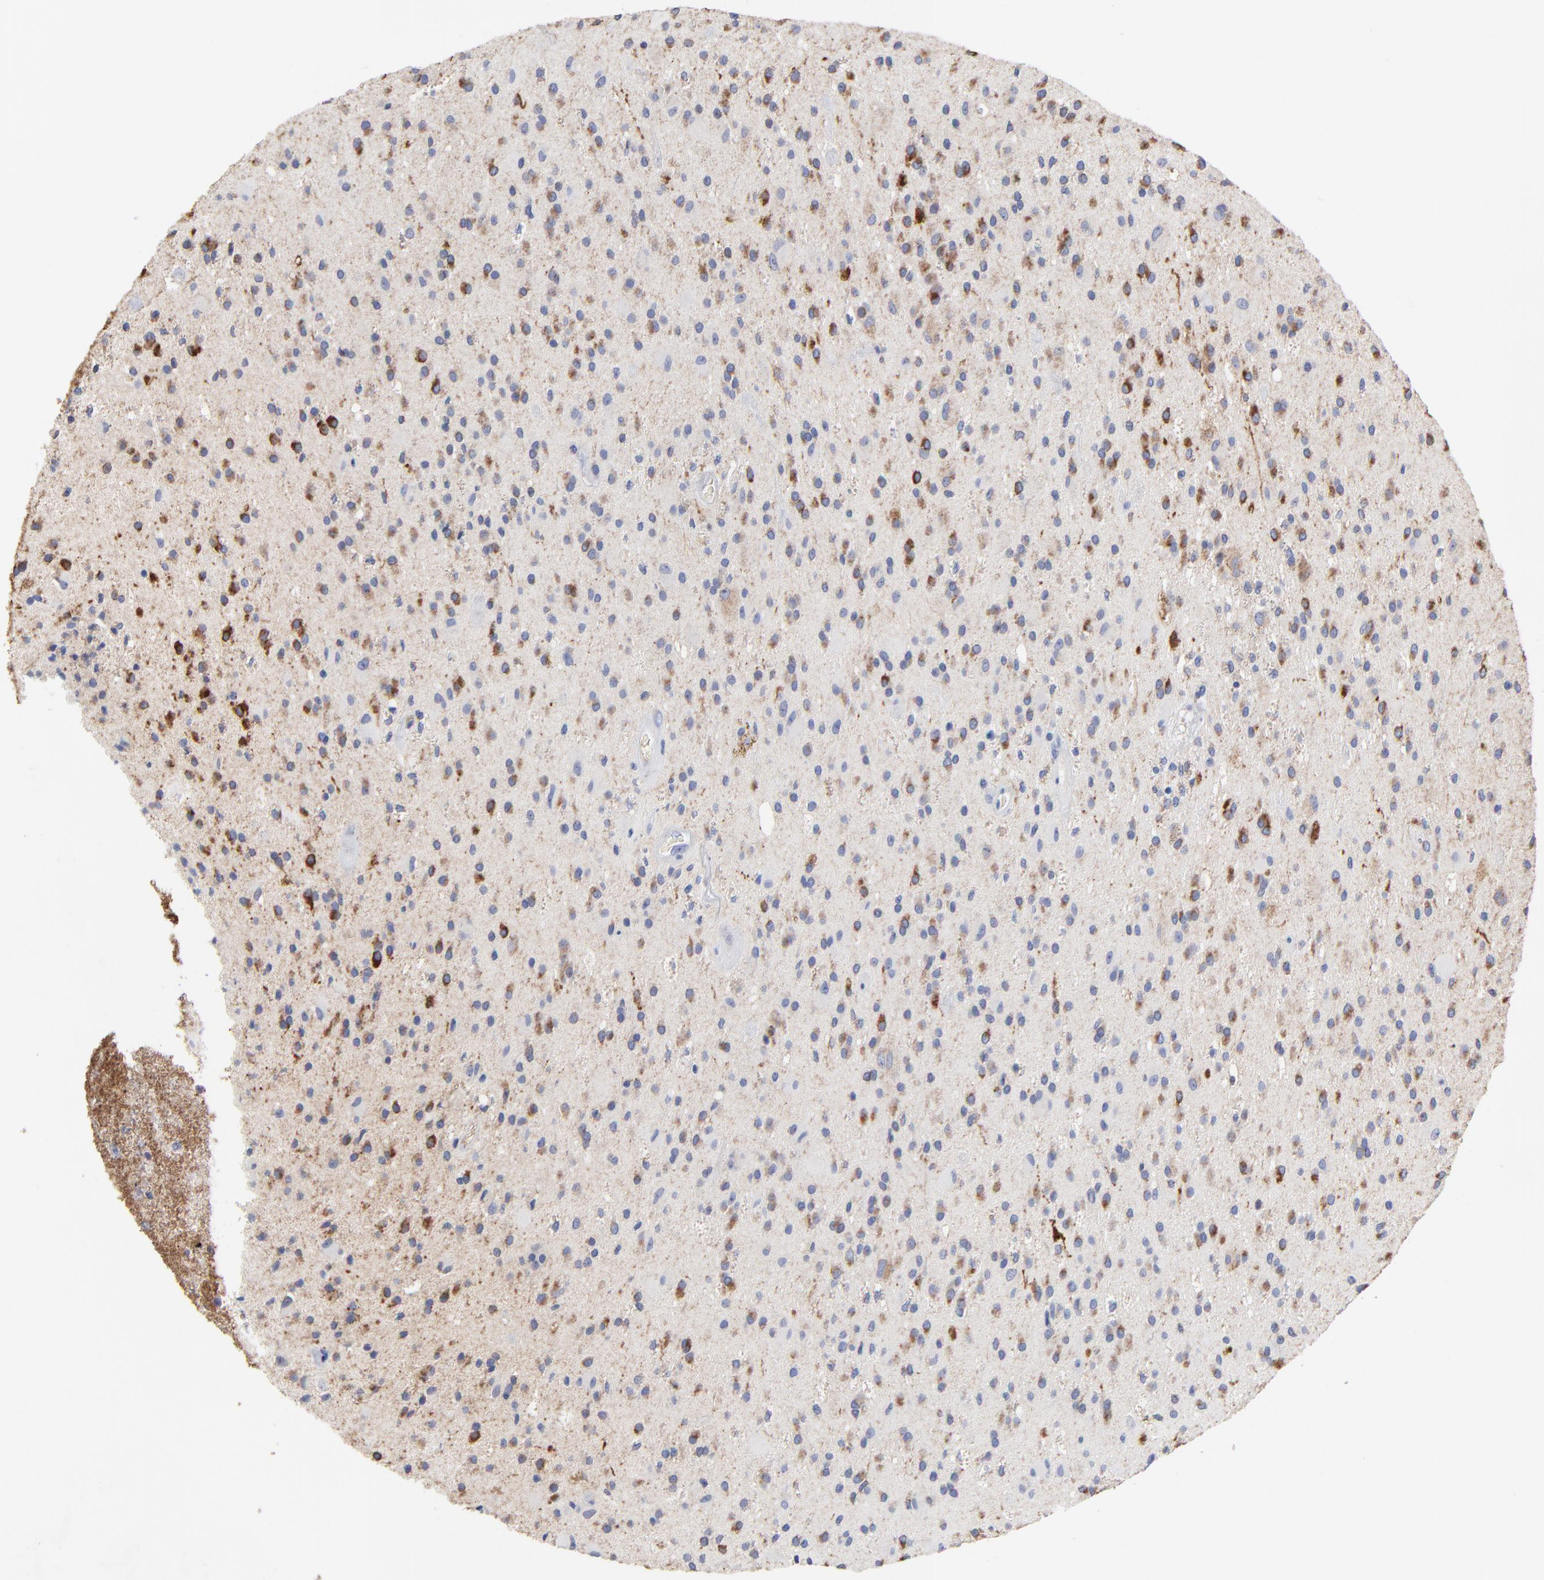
{"staining": {"intensity": "moderate", "quantity": "25%-75%", "location": "cytoplasmic/membranous"}, "tissue": "glioma", "cell_type": "Tumor cells", "image_type": "cancer", "snomed": [{"axis": "morphology", "description": "Glioma, malignant, Low grade"}, {"axis": "topography", "description": "Brain"}], "caption": "Immunohistochemistry (IHC) of human glioma reveals medium levels of moderate cytoplasmic/membranous staining in about 25%-75% of tumor cells. (DAB (3,3'-diaminobenzidine) IHC, brown staining for protein, blue staining for nuclei).", "gene": "CNTN3", "patient": {"sex": "male", "age": 58}}